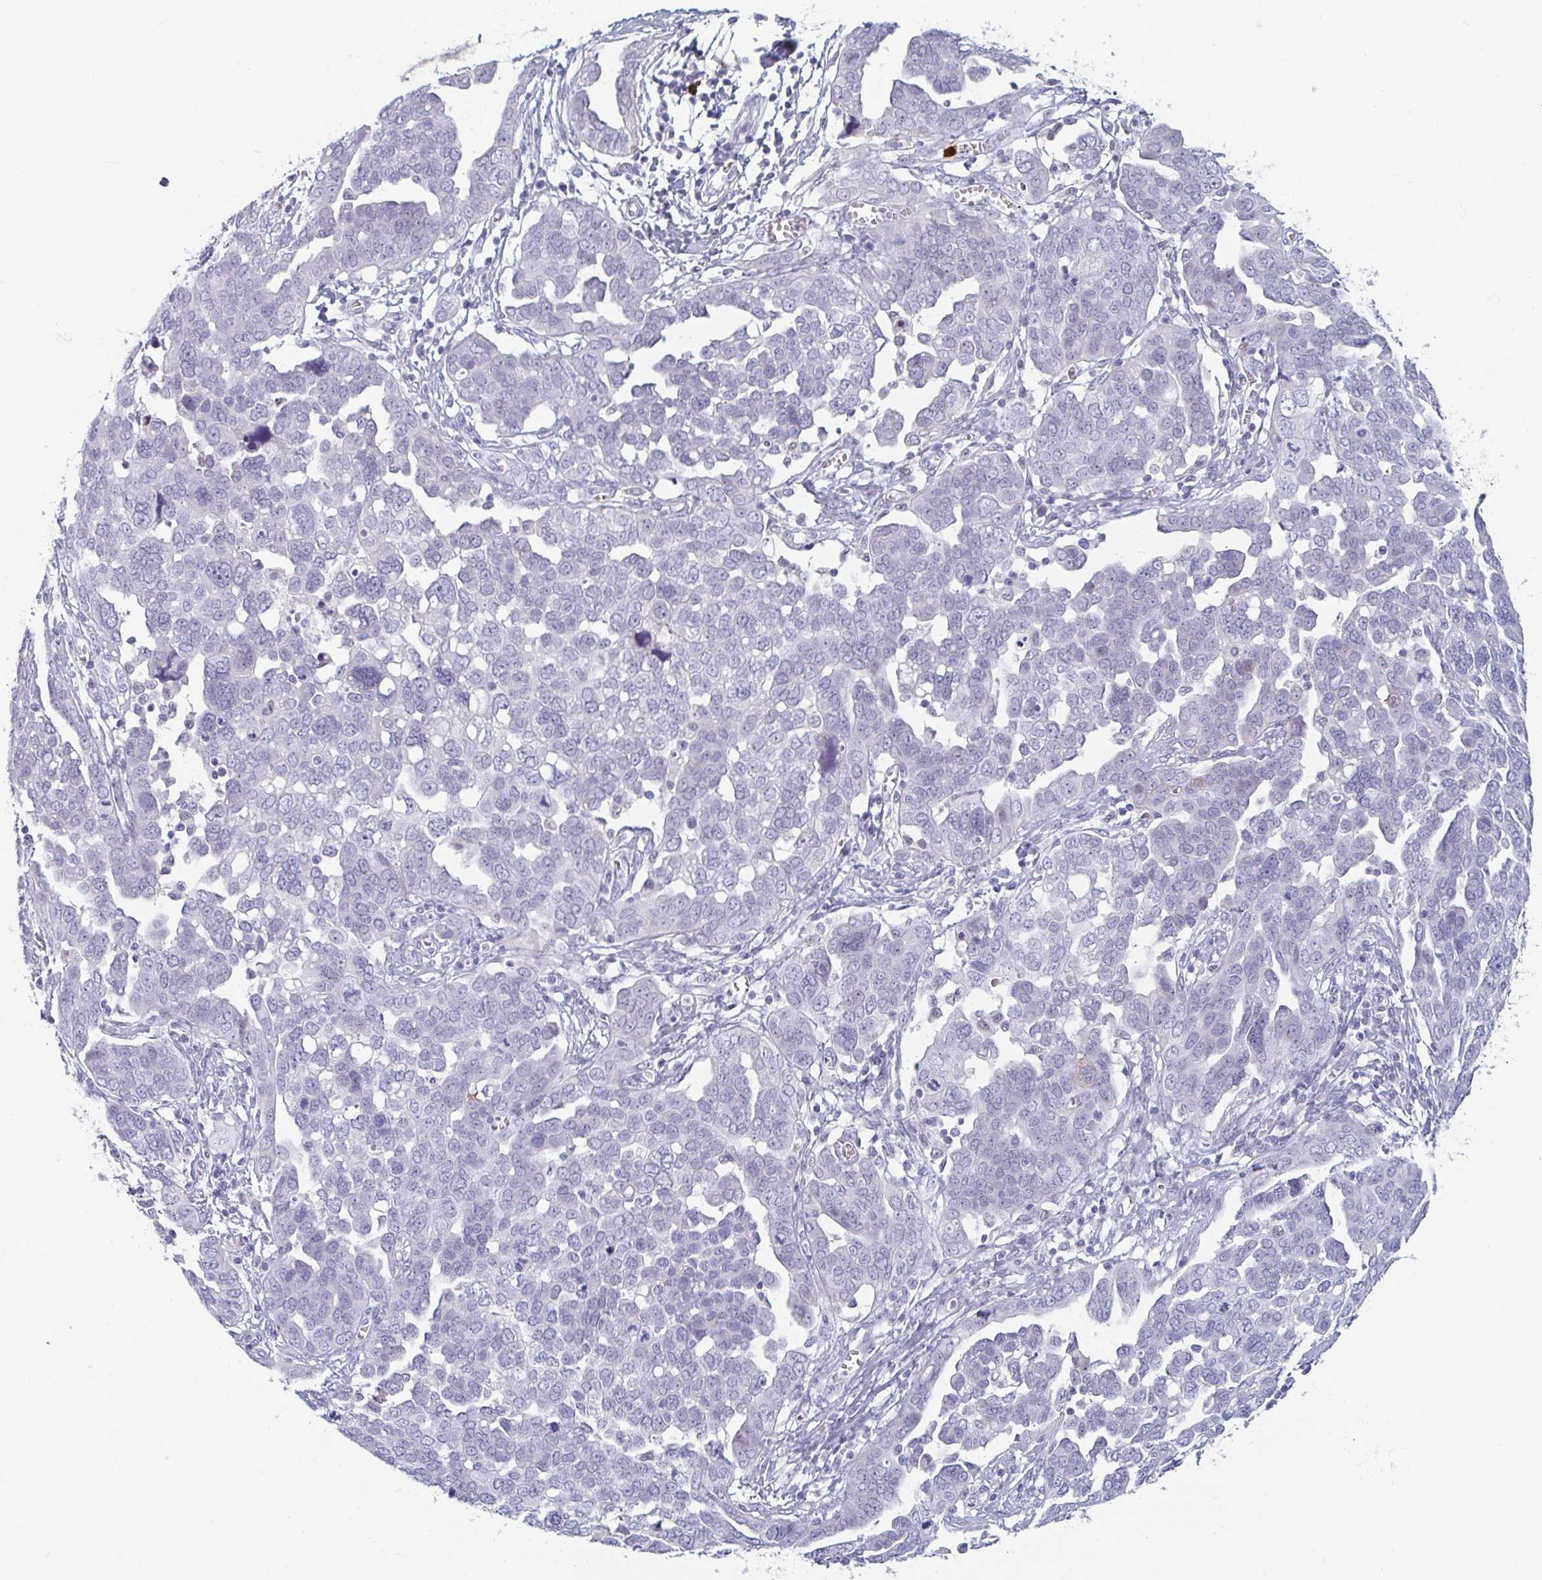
{"staining": {"intensity": "negative", "quantity": "none", "location": "none"}, "tissue": "ovarian cancer", "cell_type": "Tumor cells", "image_type": "cancer", "snomed": [{"axis": "morphology", "description": "Cystadenocarcinoma, serous, NOS"}, {"axis": "topography", "description": "Ovary"}], "caption": "An immunohistochemistry photomicrograph of ovarian cancer is shown. There is no staining in tumor cells of ovarian cancer.", "gene": "RUBCN", "patient": {"sex": "female", "age": 59}}